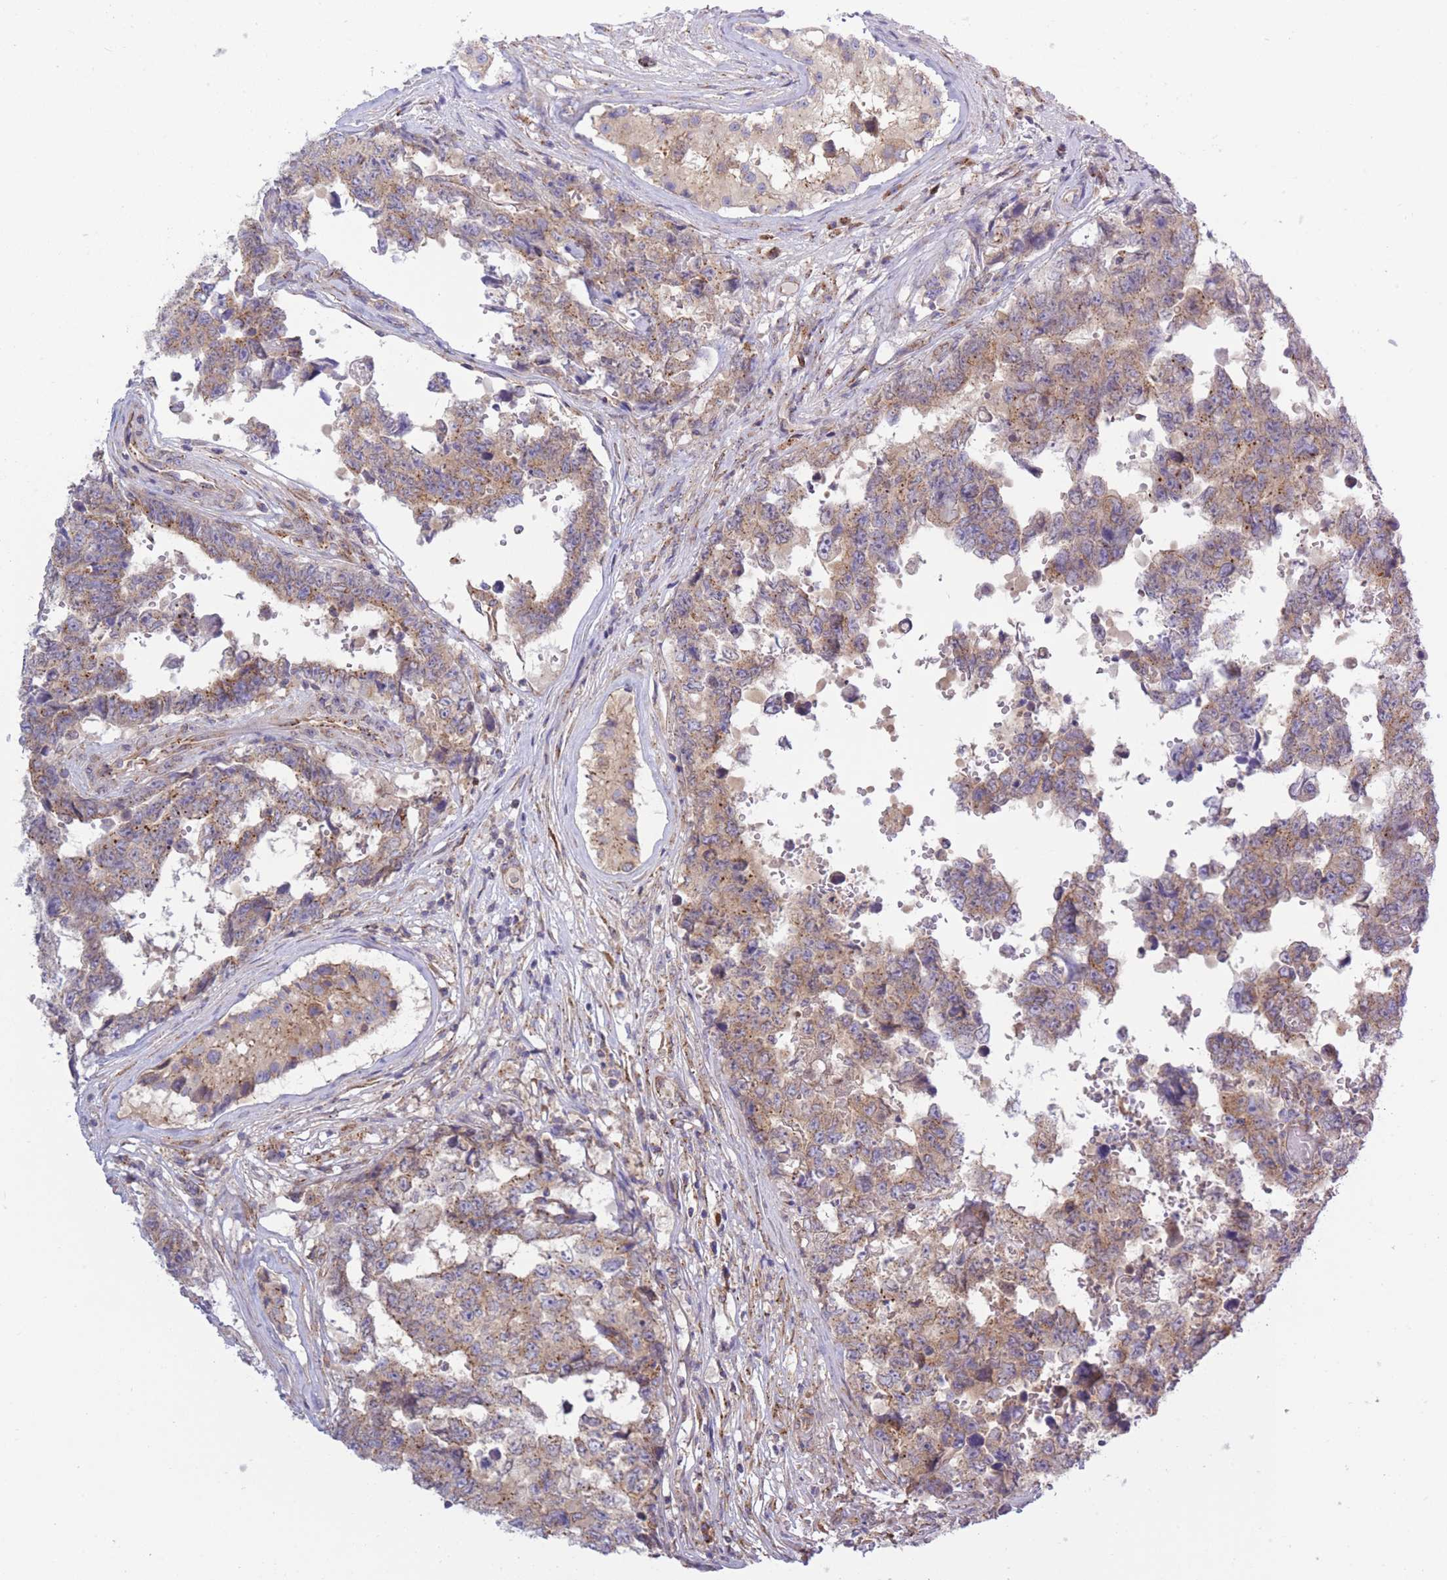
{"staining": {"intensity": "moderate", "quantity": ">75%", "location": "cytoplasmic/membranous"}, "tissue": "testis cancer", "cell_type": "Tumor cells", "image_type": "cancer", "snomed": [{"axis": "morphology", "description": "Normal tissue, NOS"}, {"axis": "morphology", "description": "Carcinoma, Embryonal, NOS"}, {"axis": "topography", "description": "Testis"}, {"axis": "topography", "description": "Epididymis"}], "caption": "Tumor cells demonstrate moderate cytoplasmic/membranous positivity in approximately >75% of cells in testis cancer (embryonal carcinoma).", "gene": "COPG2", "patient": {"sex": "male", "age": 25}}